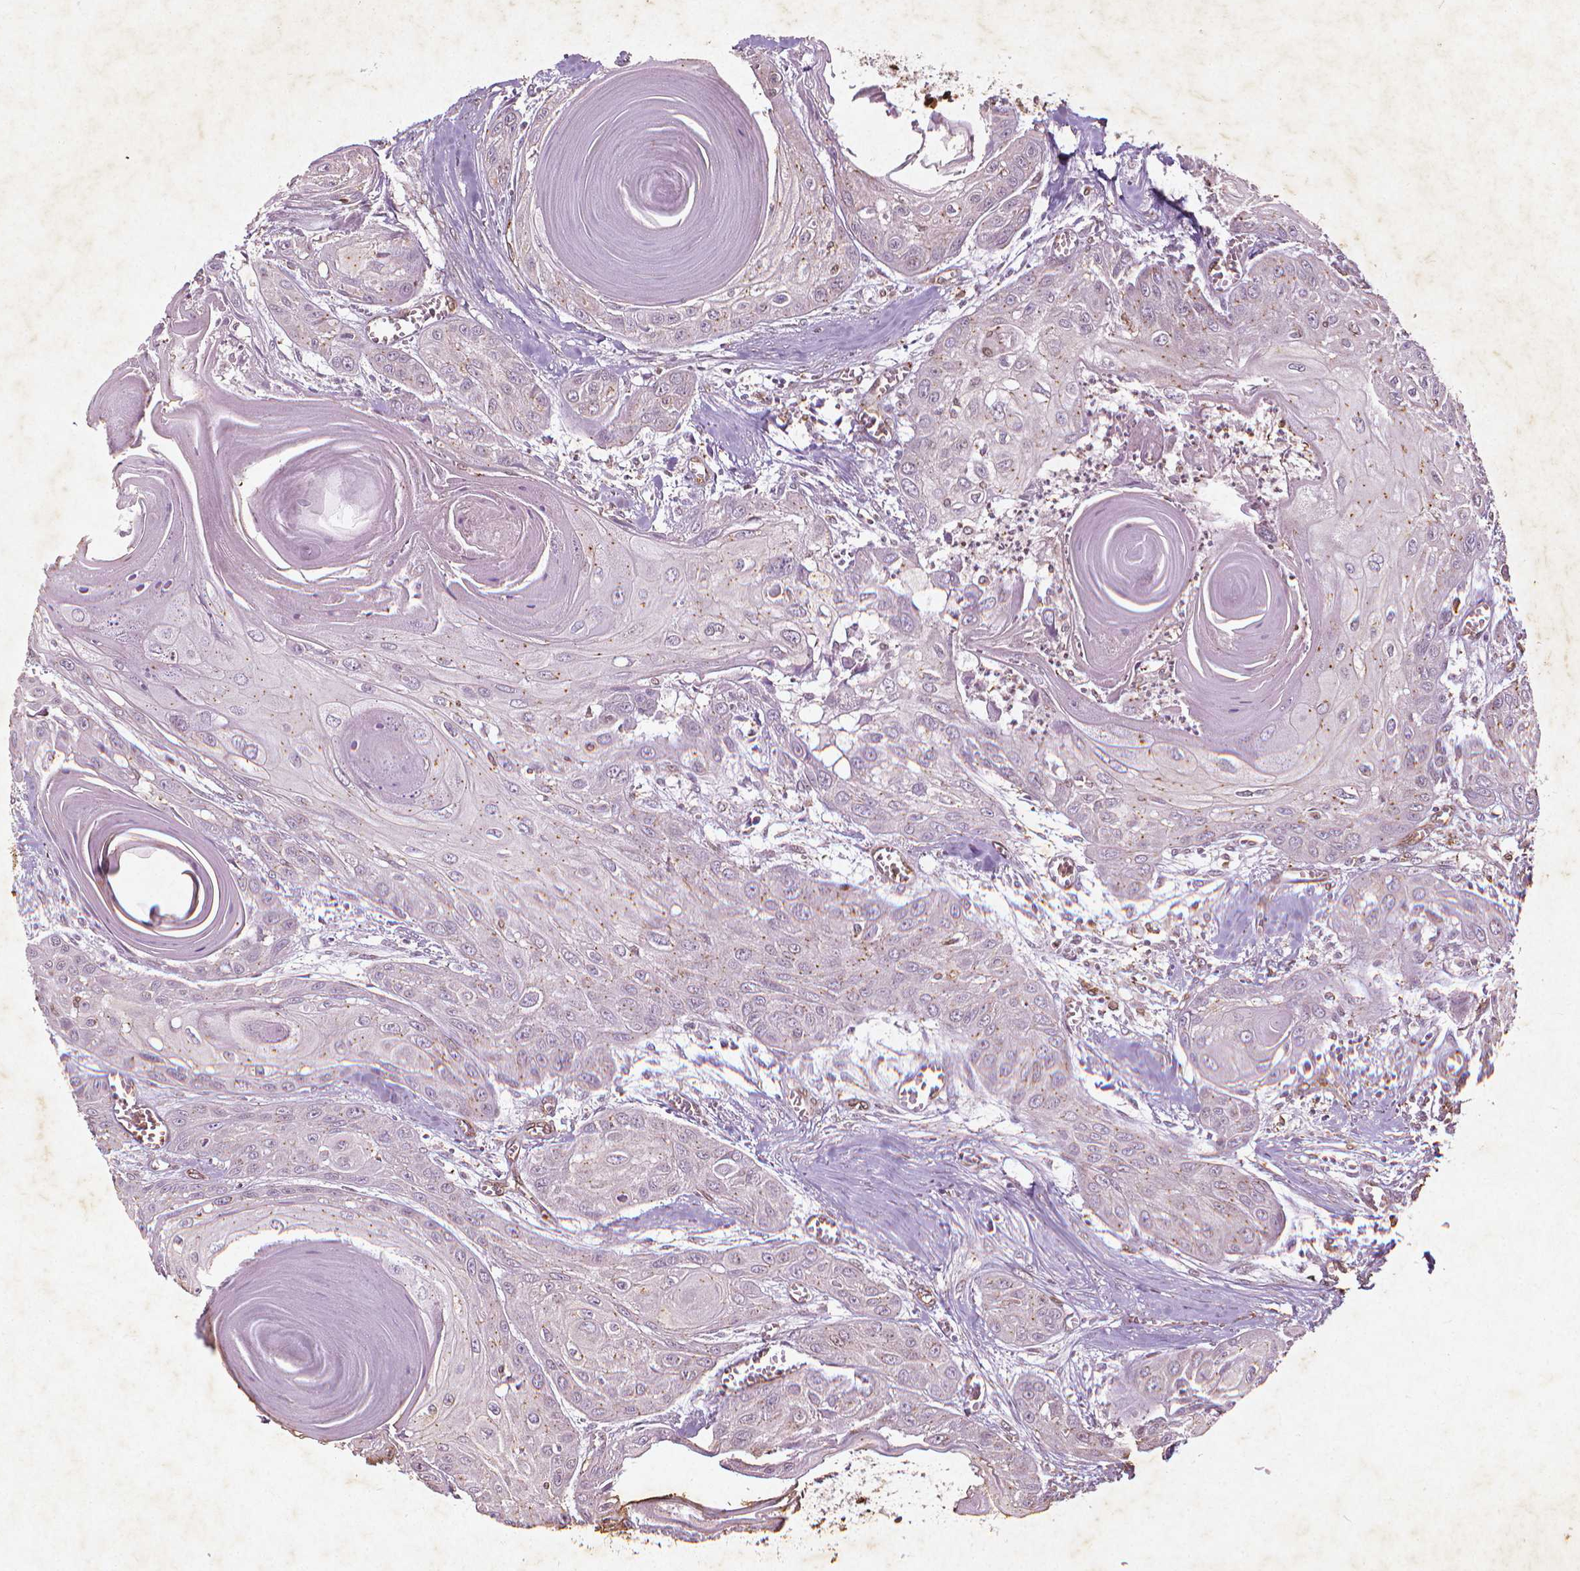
{"staining": {"intensity": "weak", "quantity": "<25%", "location": "cytoplasmic/membranous"}, "tissue": "head and neck cancer", "cell_type": "Tumor cells", "image_type": "cancer", "snomed": [{"axis": "morphology", "description": "Squamous cell carcinoma, NOS"}, {"axis": "topography", "description": "Oral tissue"}, {"axis": "topography", "description": "Head-Neck"}], "caption": "Immunohistochemistry of human squamous cell carcinoma (head and neck) reveals no staining in tumor cells. (DAB immunohistochemistry with hematoxylin counter stain).", "gene": "LMNB1", "patient": {"sex": "male", "age": 71}}